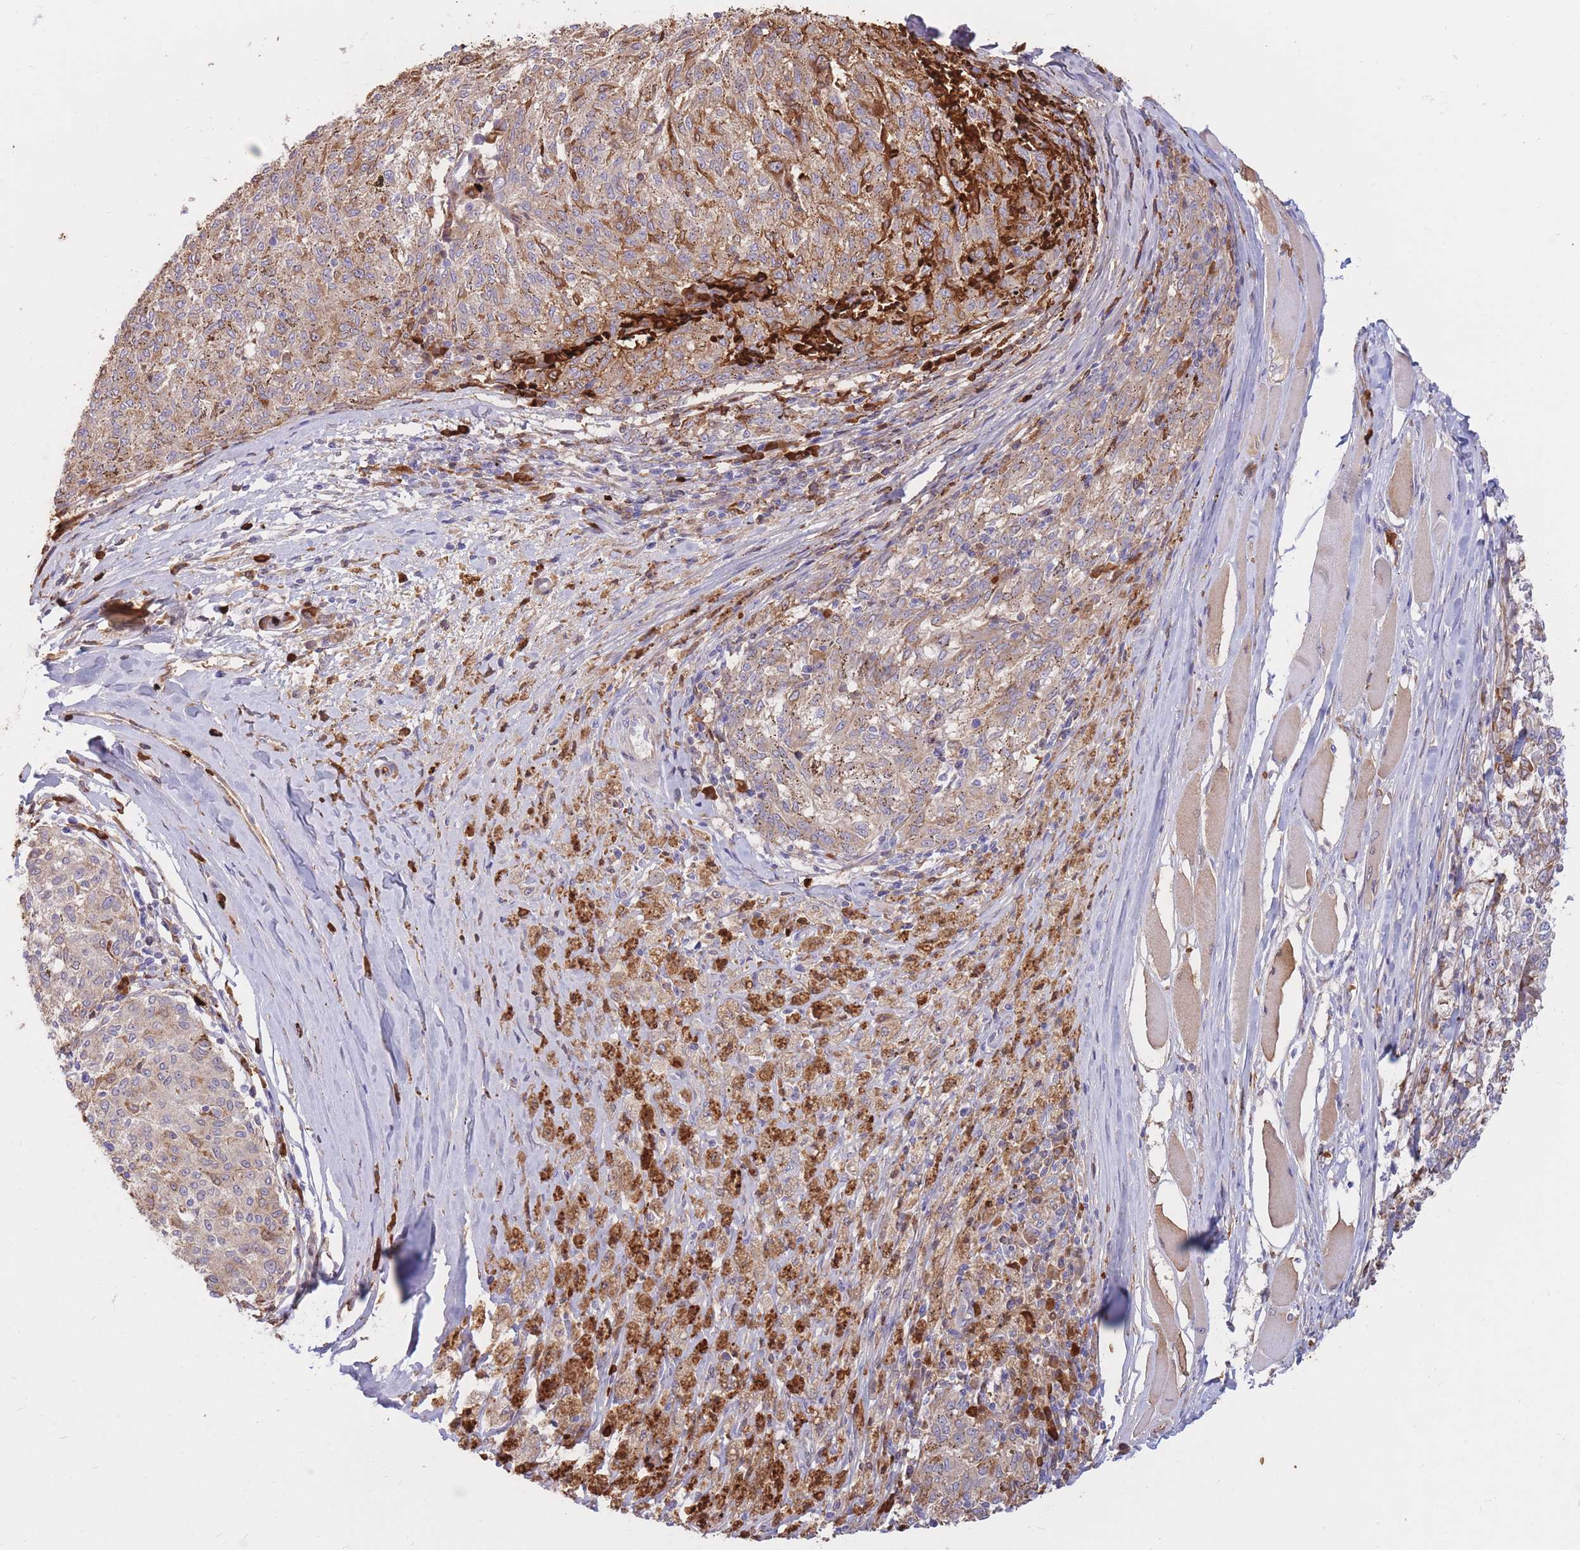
{"staining": {"intensity": "weak", "quantity": "25%-75%", "location": "cytoplasmic/membranous"}, "tissue": "melanoma", "cell_type": "Tumor cells", "image_type": "cancer", "snomed": [{"axis": "morphology", "description": "Malignant melanoma, NOS"}, {"axis": "topography", "description": "Skin"}], "caption": "A low amount of weak cytoplasmic/membranous staining is appreciated in about 25%-75% of tumor cells in malignant melanoma tissue. (Stains: DAB (3,3'-diaminobenzidine) in brown, nuclei in blue, Microscopy: brightfield microscopy at high magnification).", "gene": "ATP10D", "patient": {"sex": "female", "age": 72}}